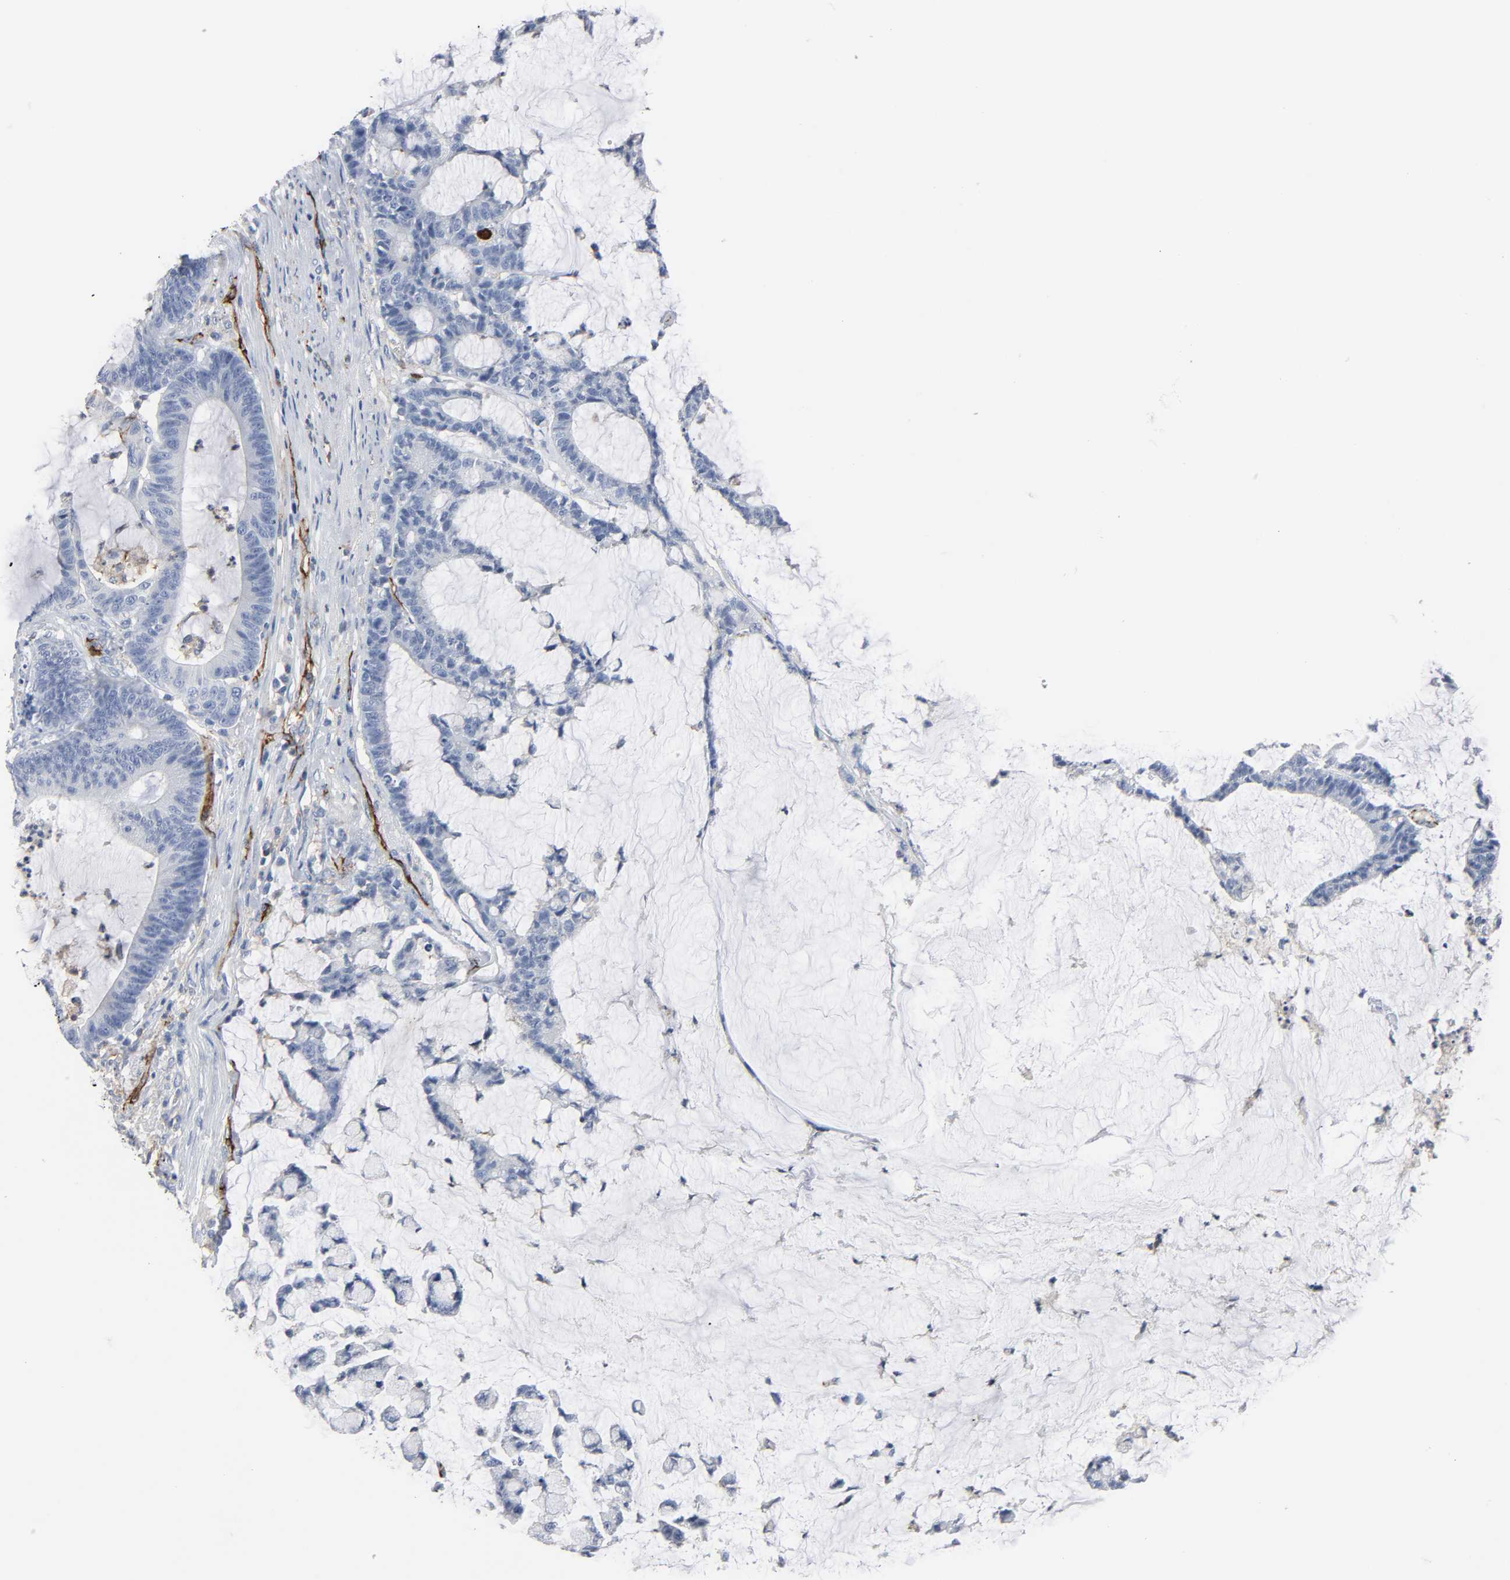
{"staining": {"intensity": "negative", "quantity": "none", "location": "none"}, "tissue": "colorectal cancer", "cell_type": "Tumor cells", "image_type": "cancer", "snomed": [{"axis": "morphology", "description": "Adenocarcinoma, NOS"}, {"axis": "topography", "description": "Colon"}], "caption": "High magnification brightfield microscopy of colorectal cancer (adenocarcinoma) stained with DAB (3,3'-diaminobenzidine) (brown) and counterstained with hematoxylin (blue): tumor cells show no significant positivity.", "gene": "PECAM1", "patient": {"sex": "female", "age": 84}}